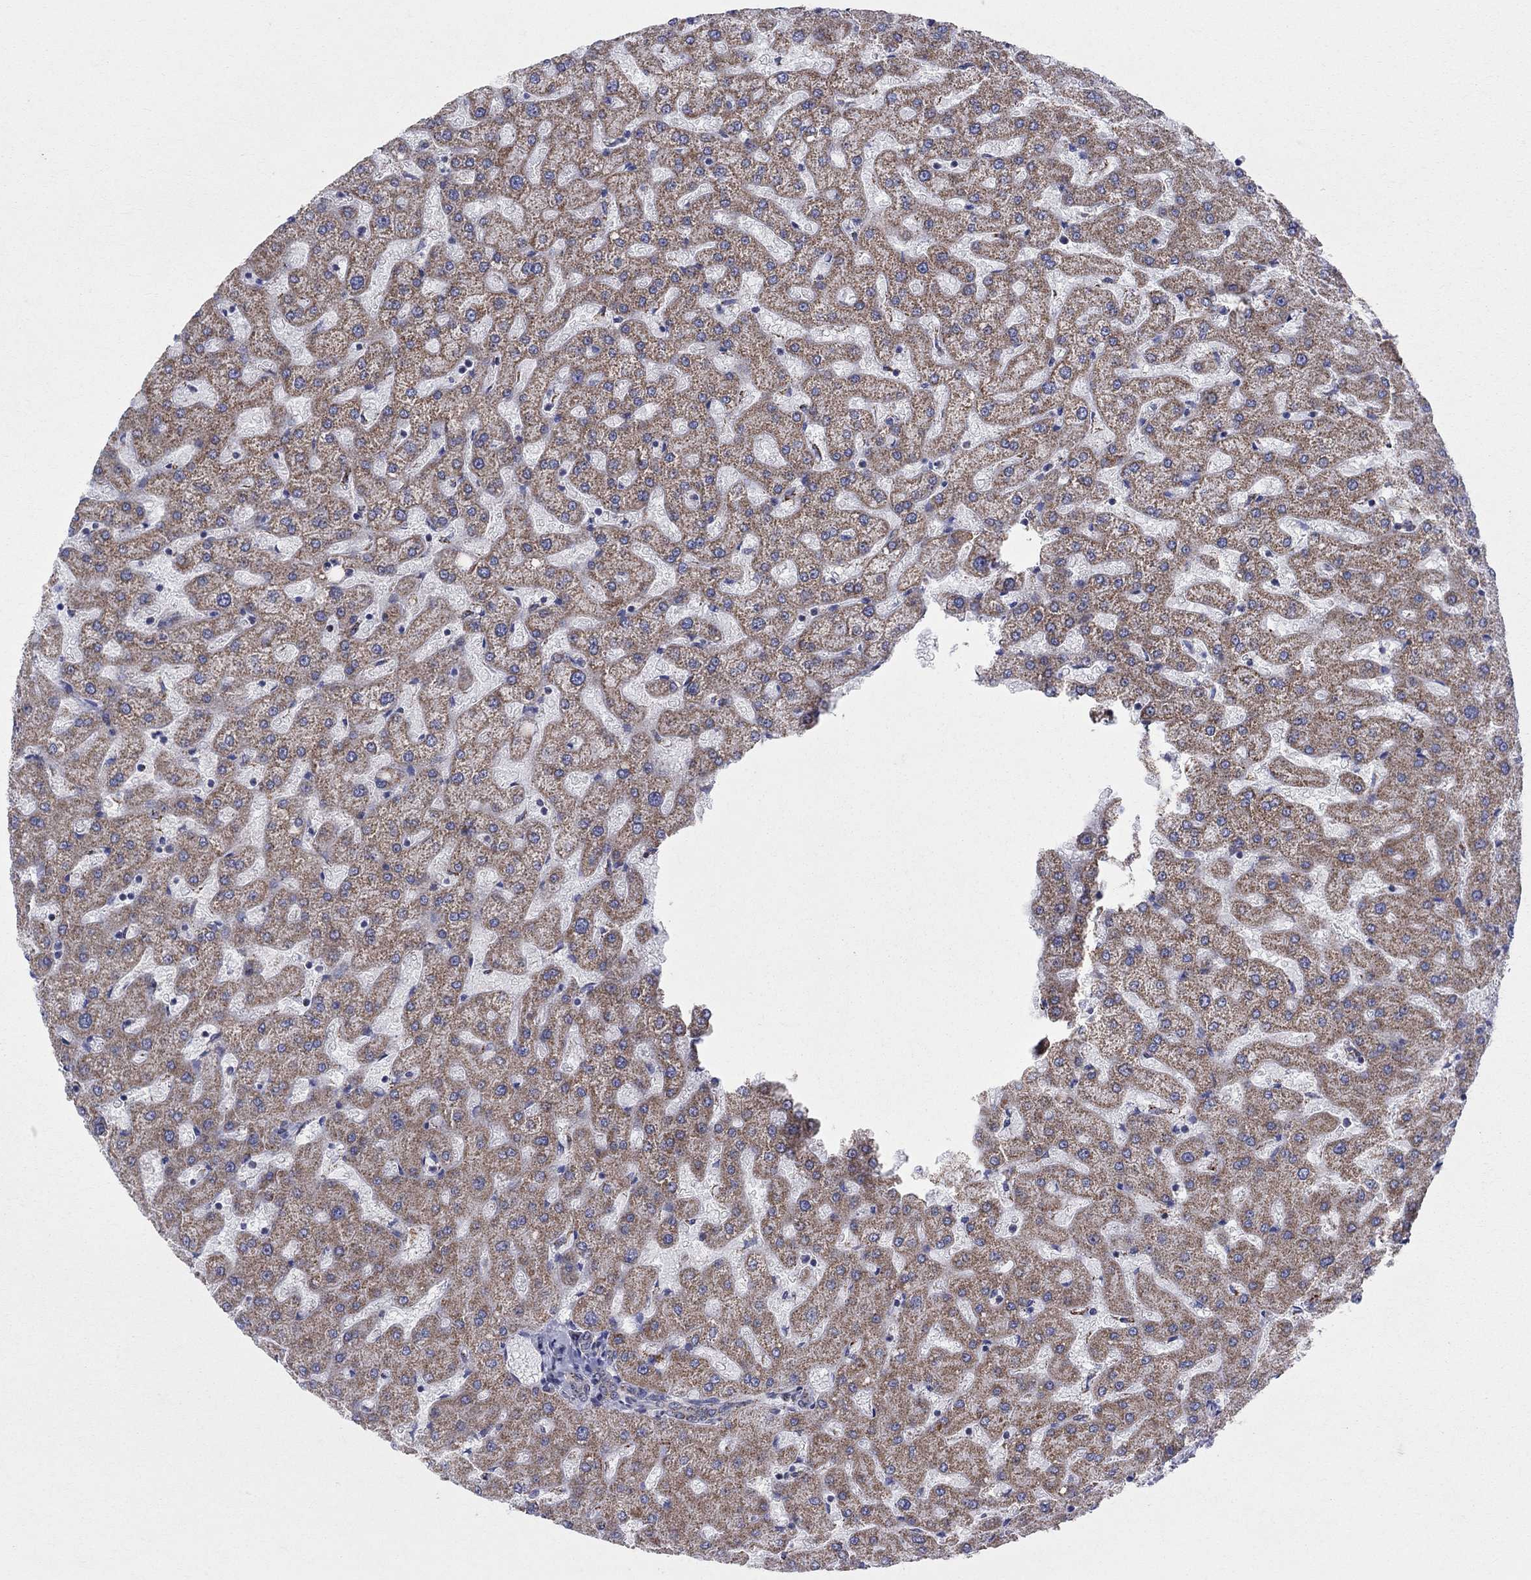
{"staining": {"intensity": "moderate", "quantity": "25%-75%", "location": "cytoplasmic/membranous"}, "tissue": "liver", "cell_type": "Cholangiocytes", "image_type": "normal", "snomed": [{"axis": "morphology", "description": "Normal tissue, NOS"}, {"axis": "topography", "description": "Liver"}], "caption": "Unremarkable liver exhibits moderate cytoplasmic/membranous expression in about 25%-75% of cholangiocytes, visualized by immunohistochemistry. (brown staining indicates protein expression, while blue staining denotes nuclei).", "gene": "KISS1R", "patient": {"sex": "female", "age": 50}}